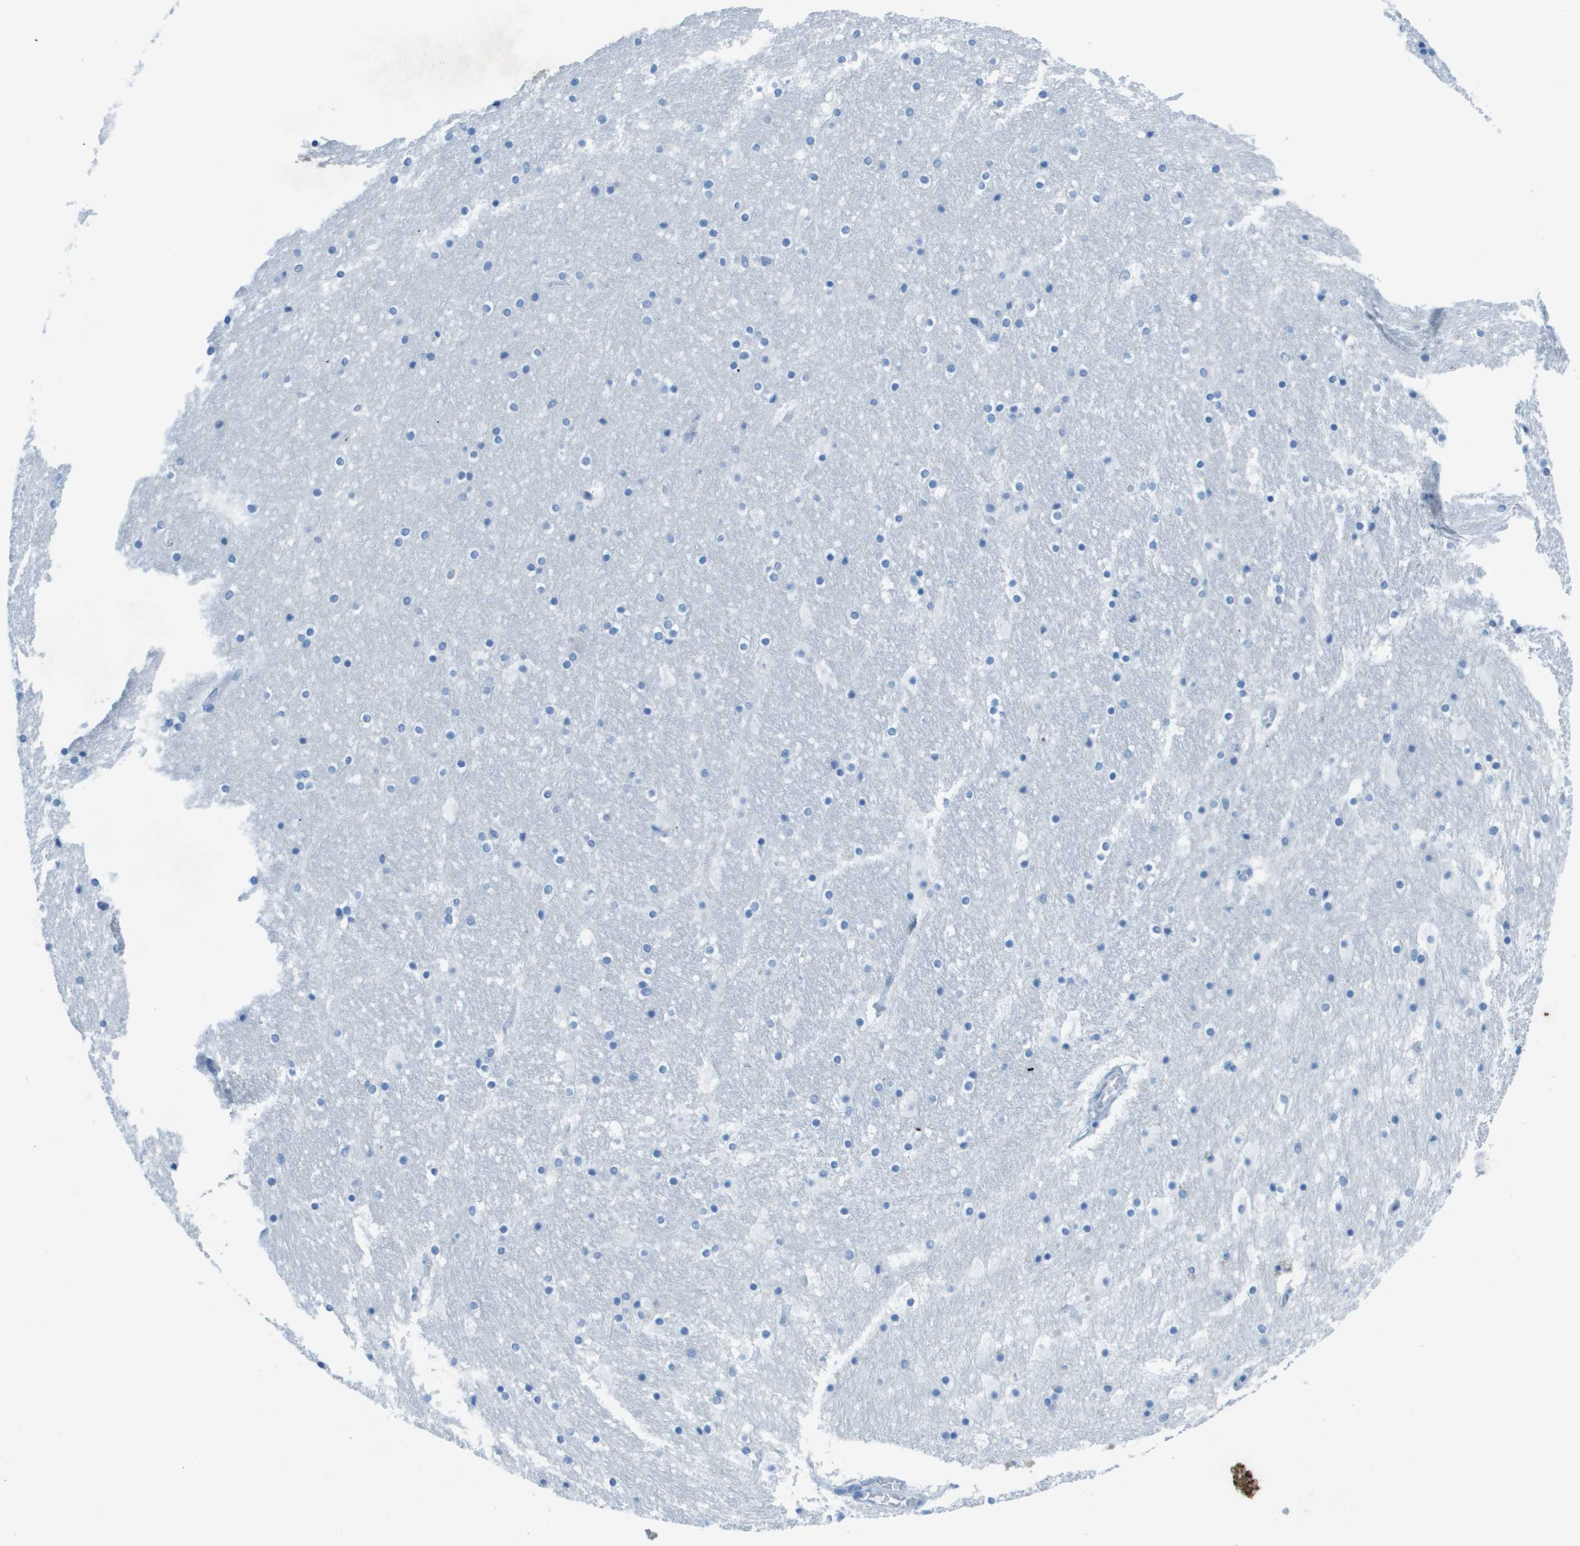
{"staining": {"intensity": "negative", "quantity": "none", "location": "none"}, "tissue": "hippocampus", "cell_type": "Glial cells", "image_type": "normal", "snomed": [{"axis": "morphology", "description": "Normal tissue, NOS"}, {"axis": "topography", "description": "Hippocampus"}], "caption": "Immunohistochemistry of unremarkable human hippocampus reveals no expression in glial cells.", "gene": "STIP1", "patient": {"sex": "male", "age": 45}}